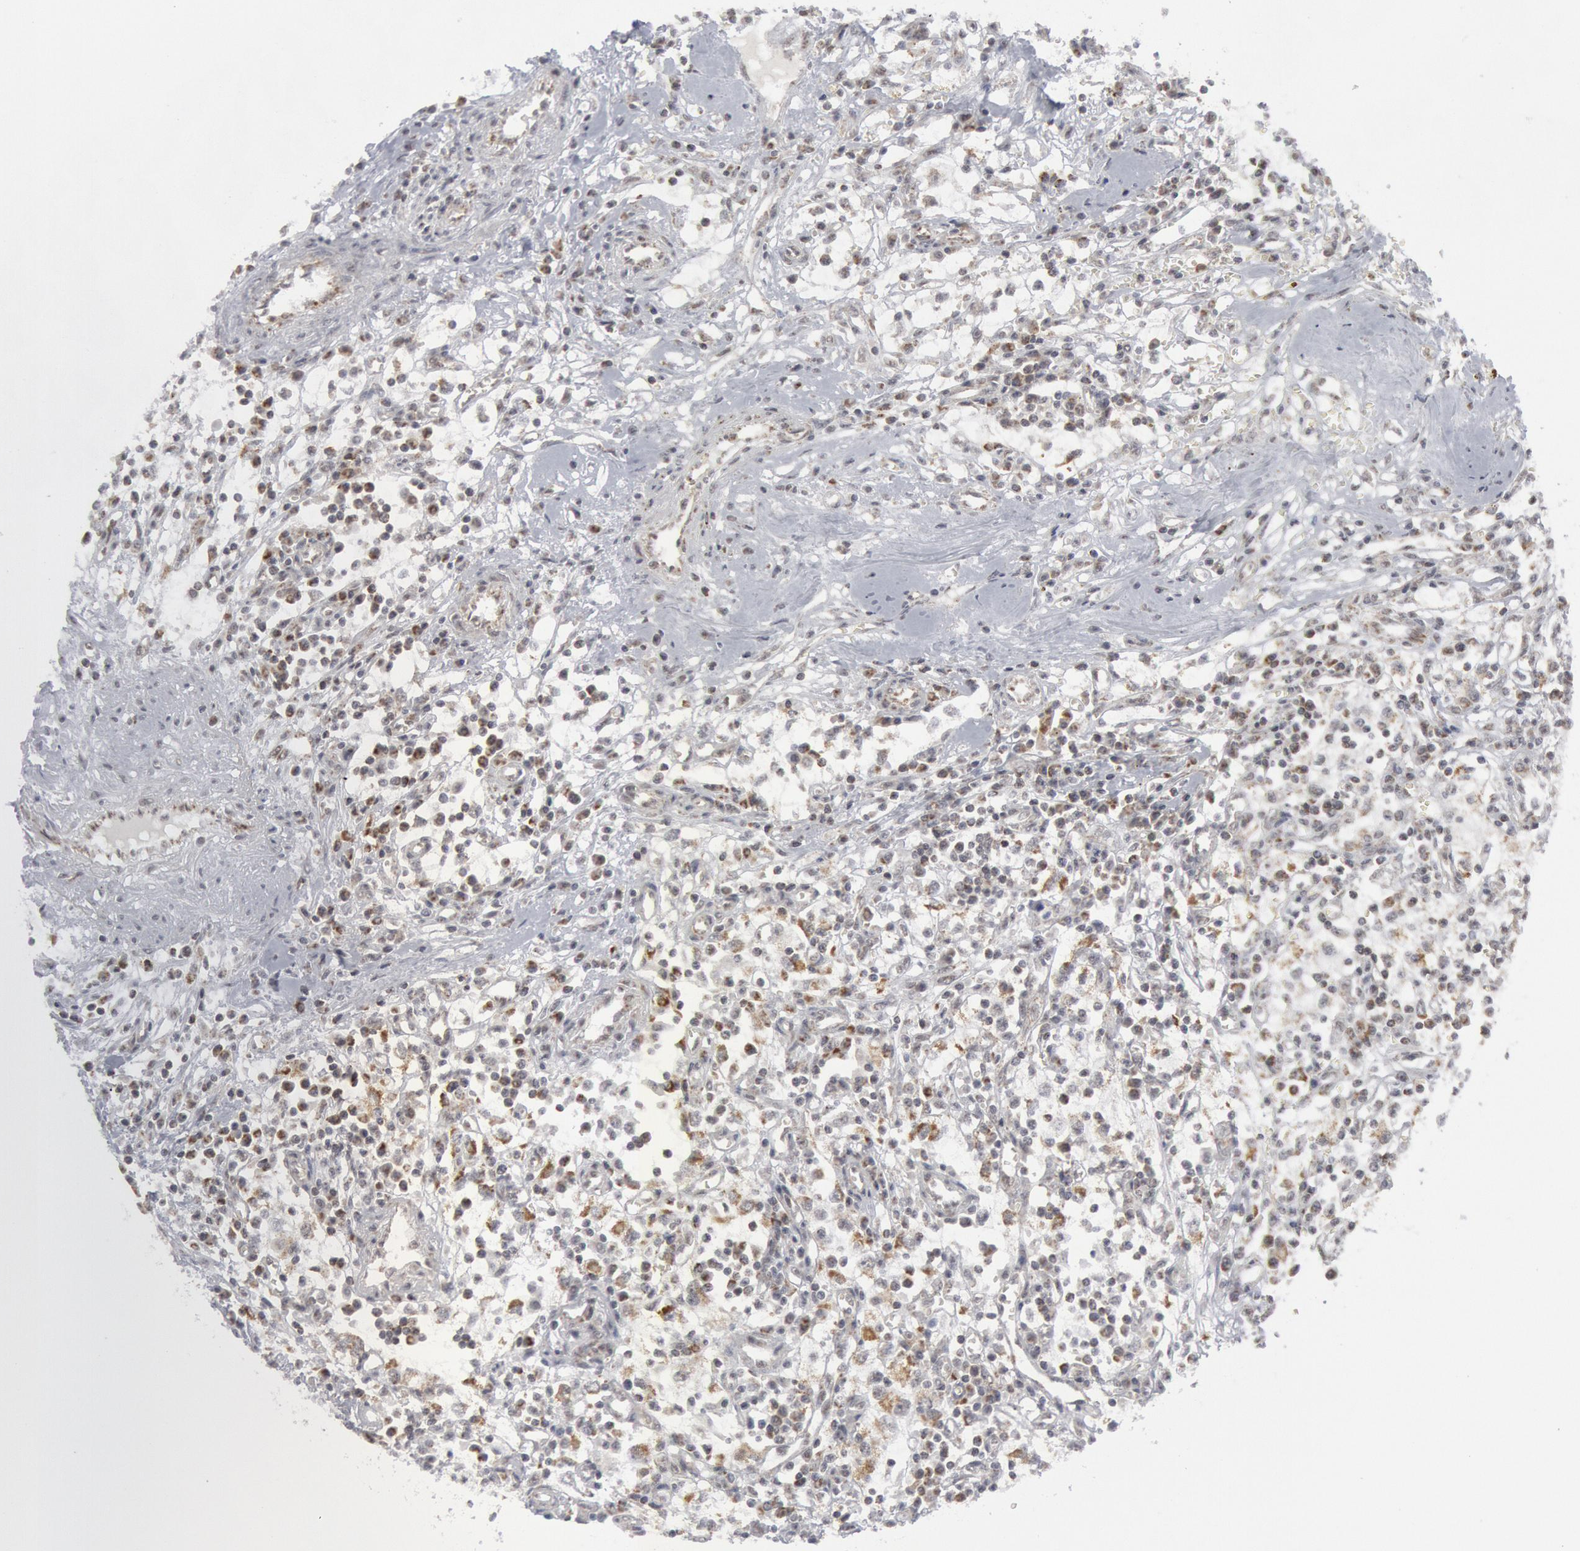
{"staining": {"intensity": "negative", "quantity": "none", "location": "none"}, "tissue": "renal cancer", "cell_type": "Tumor cells", "image_type": "cancer", "snomed": [{"axis": "morphology", "description": "Adenocarcinoma, NOS"}, {"axis": "topography", "description": "Kidney"}], "caption": "Histopathology image shows no protein positivity in tumor cells of renal cancer (adenocarcinoma) tissue. (Brightfield microscopy of DAB immunohistochemistry (IHC) at high magnification).", "gene": "CASP9", "patient": {"sex": "male", "age": 82}}